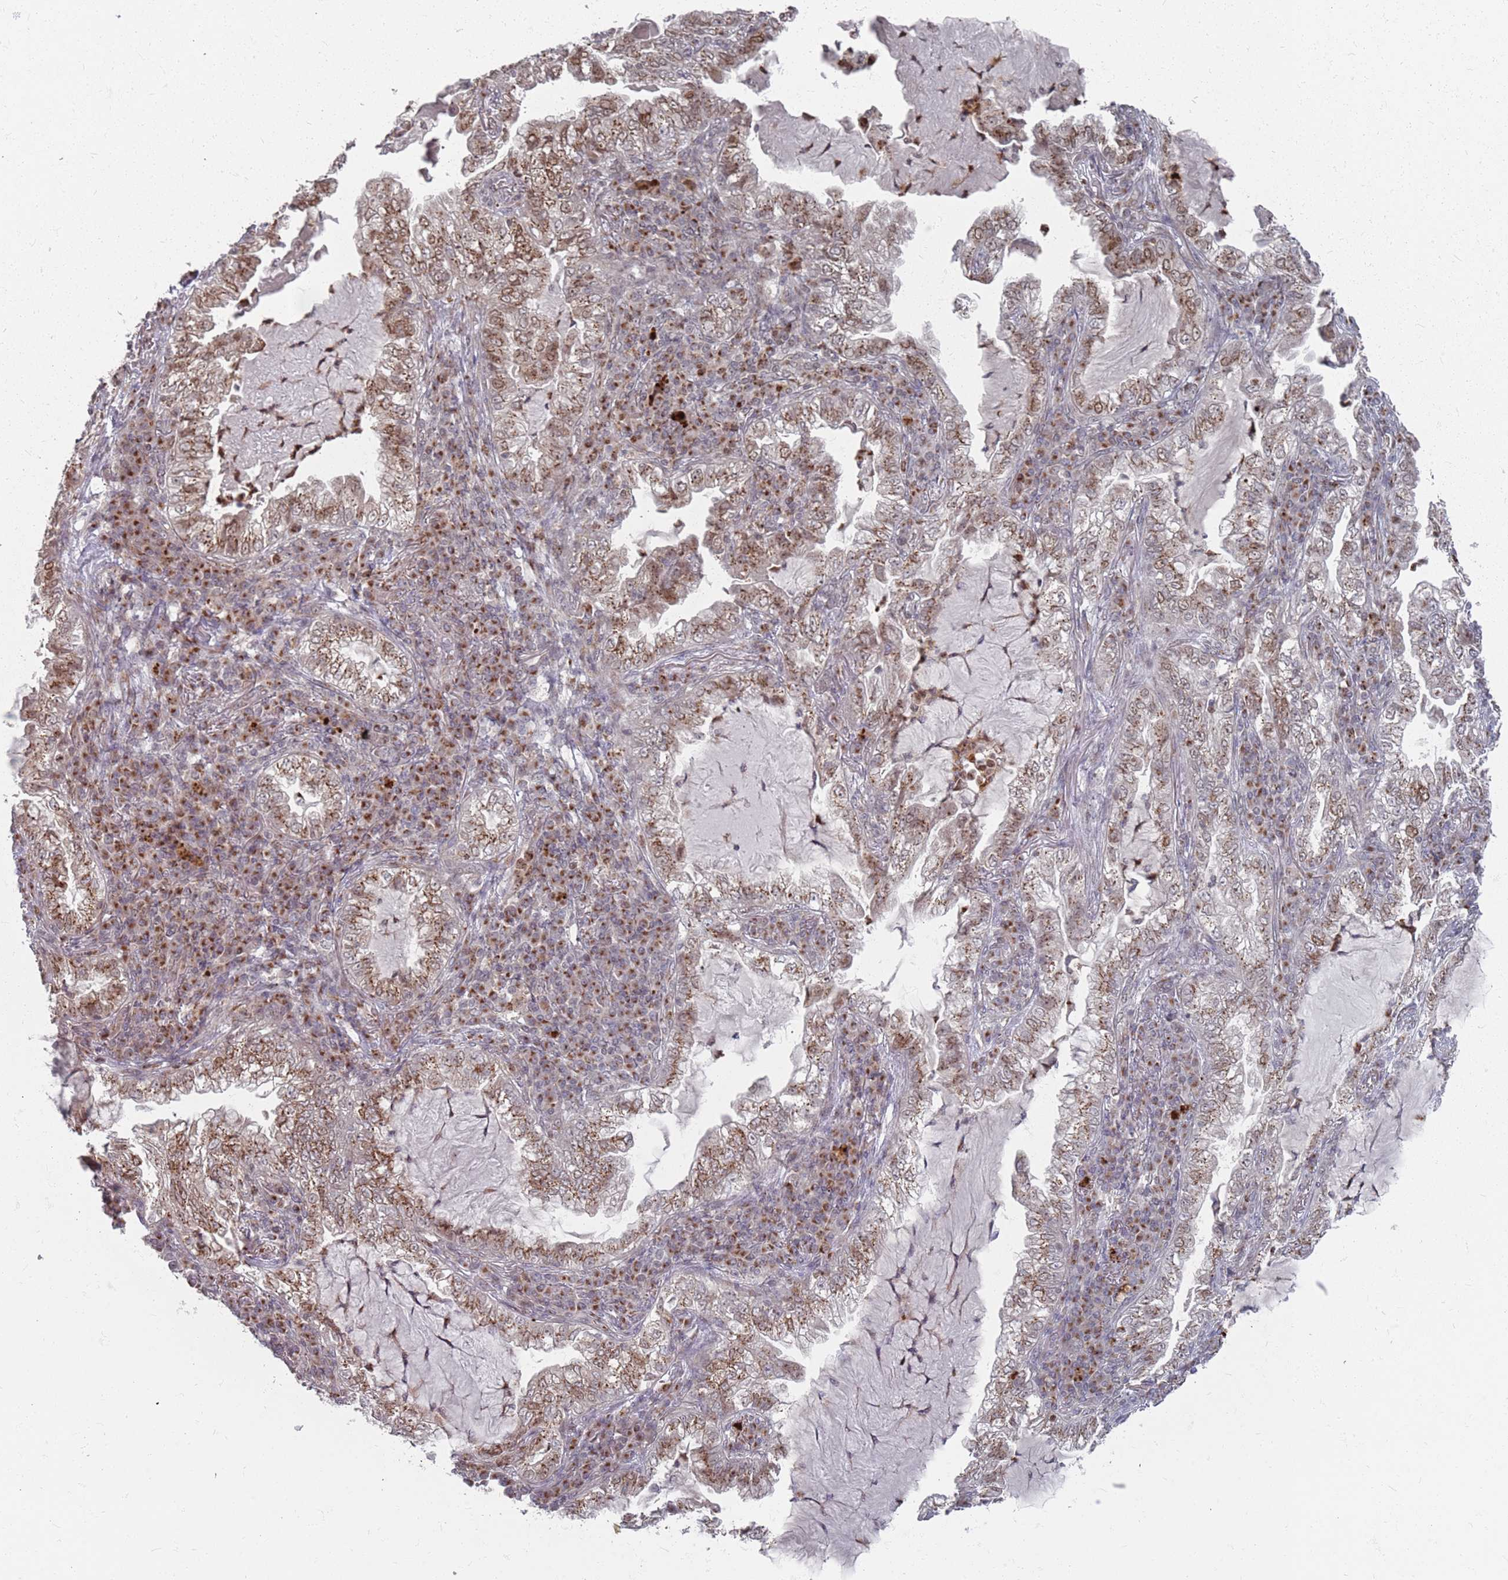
{"staining": {"intensity": "moderate", "quantity": ">75%", "location": "cytoplasmic/membranous"}, "tissue": "lung cancer", "cell_type": "Tumor cells", "image_type": "cancer", "snomed": [{"axis": "morphology", "description": "Adenocarcinoma, NOS"}, {"axis": "topography", "description": "Lung"}], "caption": "High-power microscopy captured an immunohistochemistry (IHC) photomicrograph of lung cancer (adenocarcinoma), revealing moderate cytoplasmic/membranous expression in about >75% of tumor cells. (Brightfield microscopy of DAB IHC at high magnification).", "gene": "FMO4", "patient": {"sex": "female", "age": 73}}